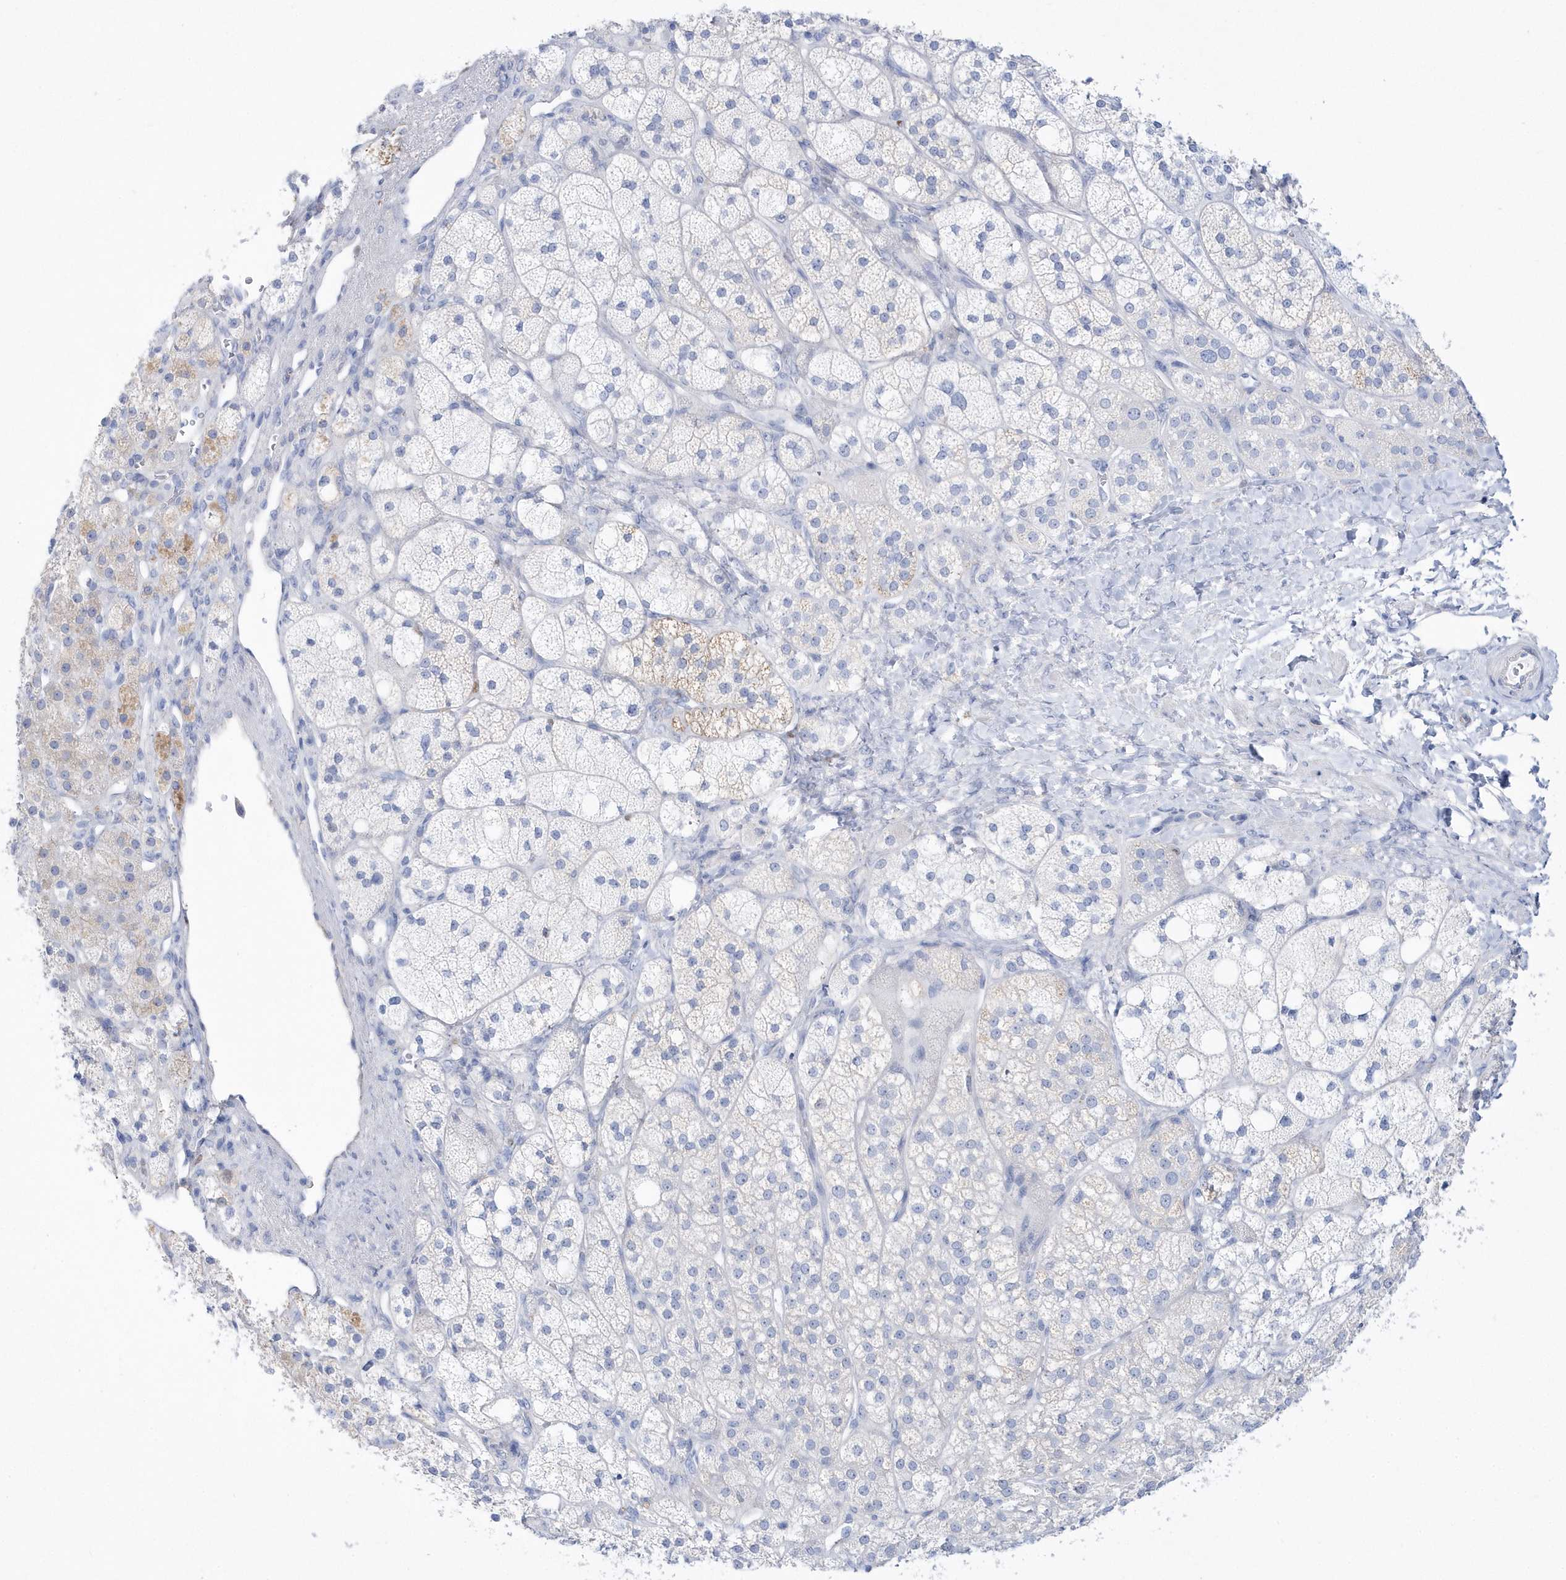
{"staining": {"intensity": "weak", "quantity": "<25%", "location": "cytoplasmic/membranous"}, "tissue": "adrenal gland", "cell_type": "Glandular cells", "image_type": "normal", "snomed": [{"axis": "morphology", "description": "Normal tissue, NOS"}, {"axis": "topography", "description": "Adrenal gland"}], "caption": "An immunohistochemistry photomicrograph of normal adrenal gland is shown. There is no staining in glandular cells of adrenal gland. The staining is performed using DAB (3,3'-diaminobenzidine) brown chromogen with nuclei counter-stained in using hematoxylin.", "gene": "TMCO6", "patient": {"sex": "male", "age": 61}}